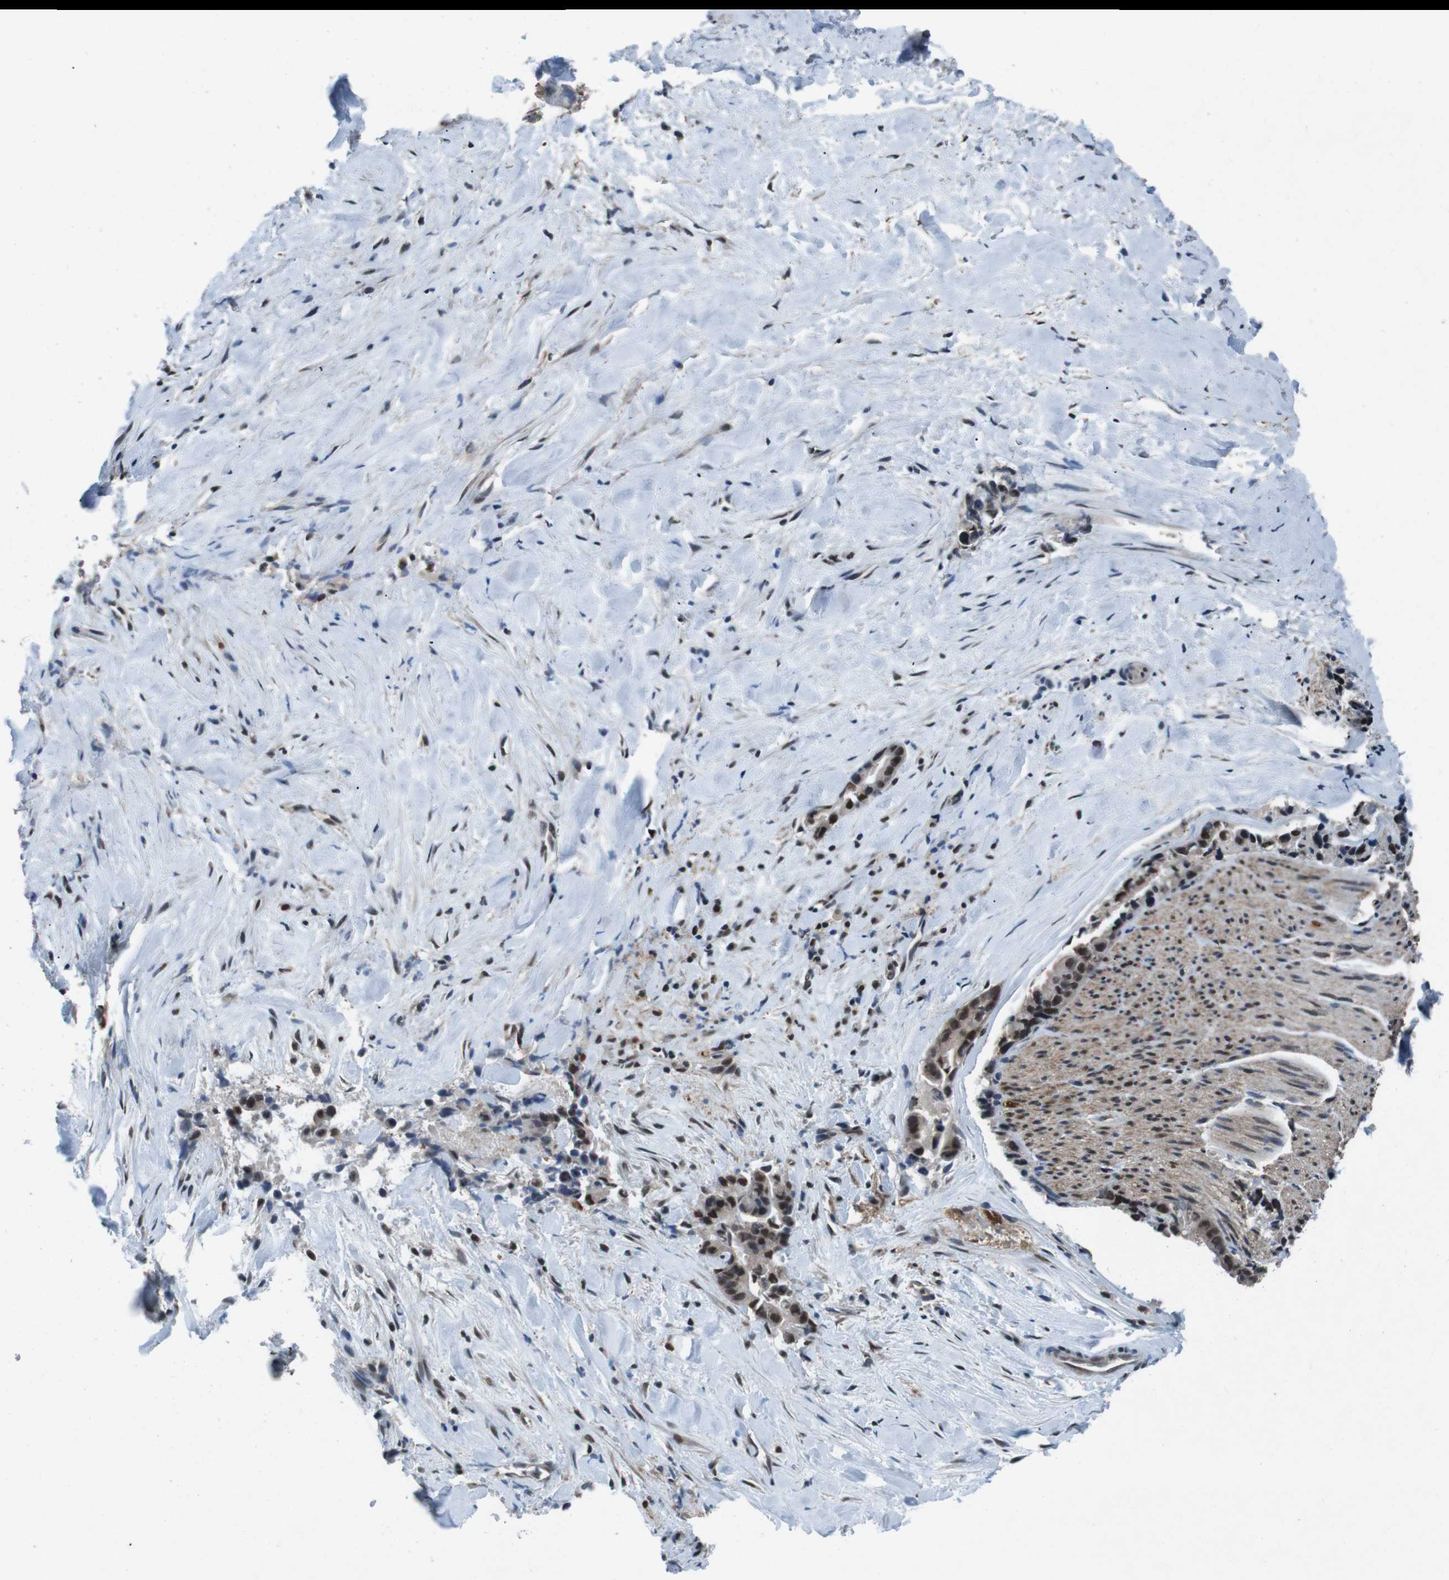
{"staining": {"intensity": "strong", "quantity": ">75%", "location": "nuclear"}, "tissue": "liver cancer", "cell_type": "Tumor cells", "image_type": "cancer", "snomed": [{"axis": "morphology", "description": "Cholangiocarcinoma"}, {"axis": "topography", "description": "Liver"}], "caption": "A brown stain labels strong nuclear staining of a protein in cholangiocarcinoma (liver) tumor cells.", "gene": "NR4A2", "patient": {"sex": "female", "age": 55}}